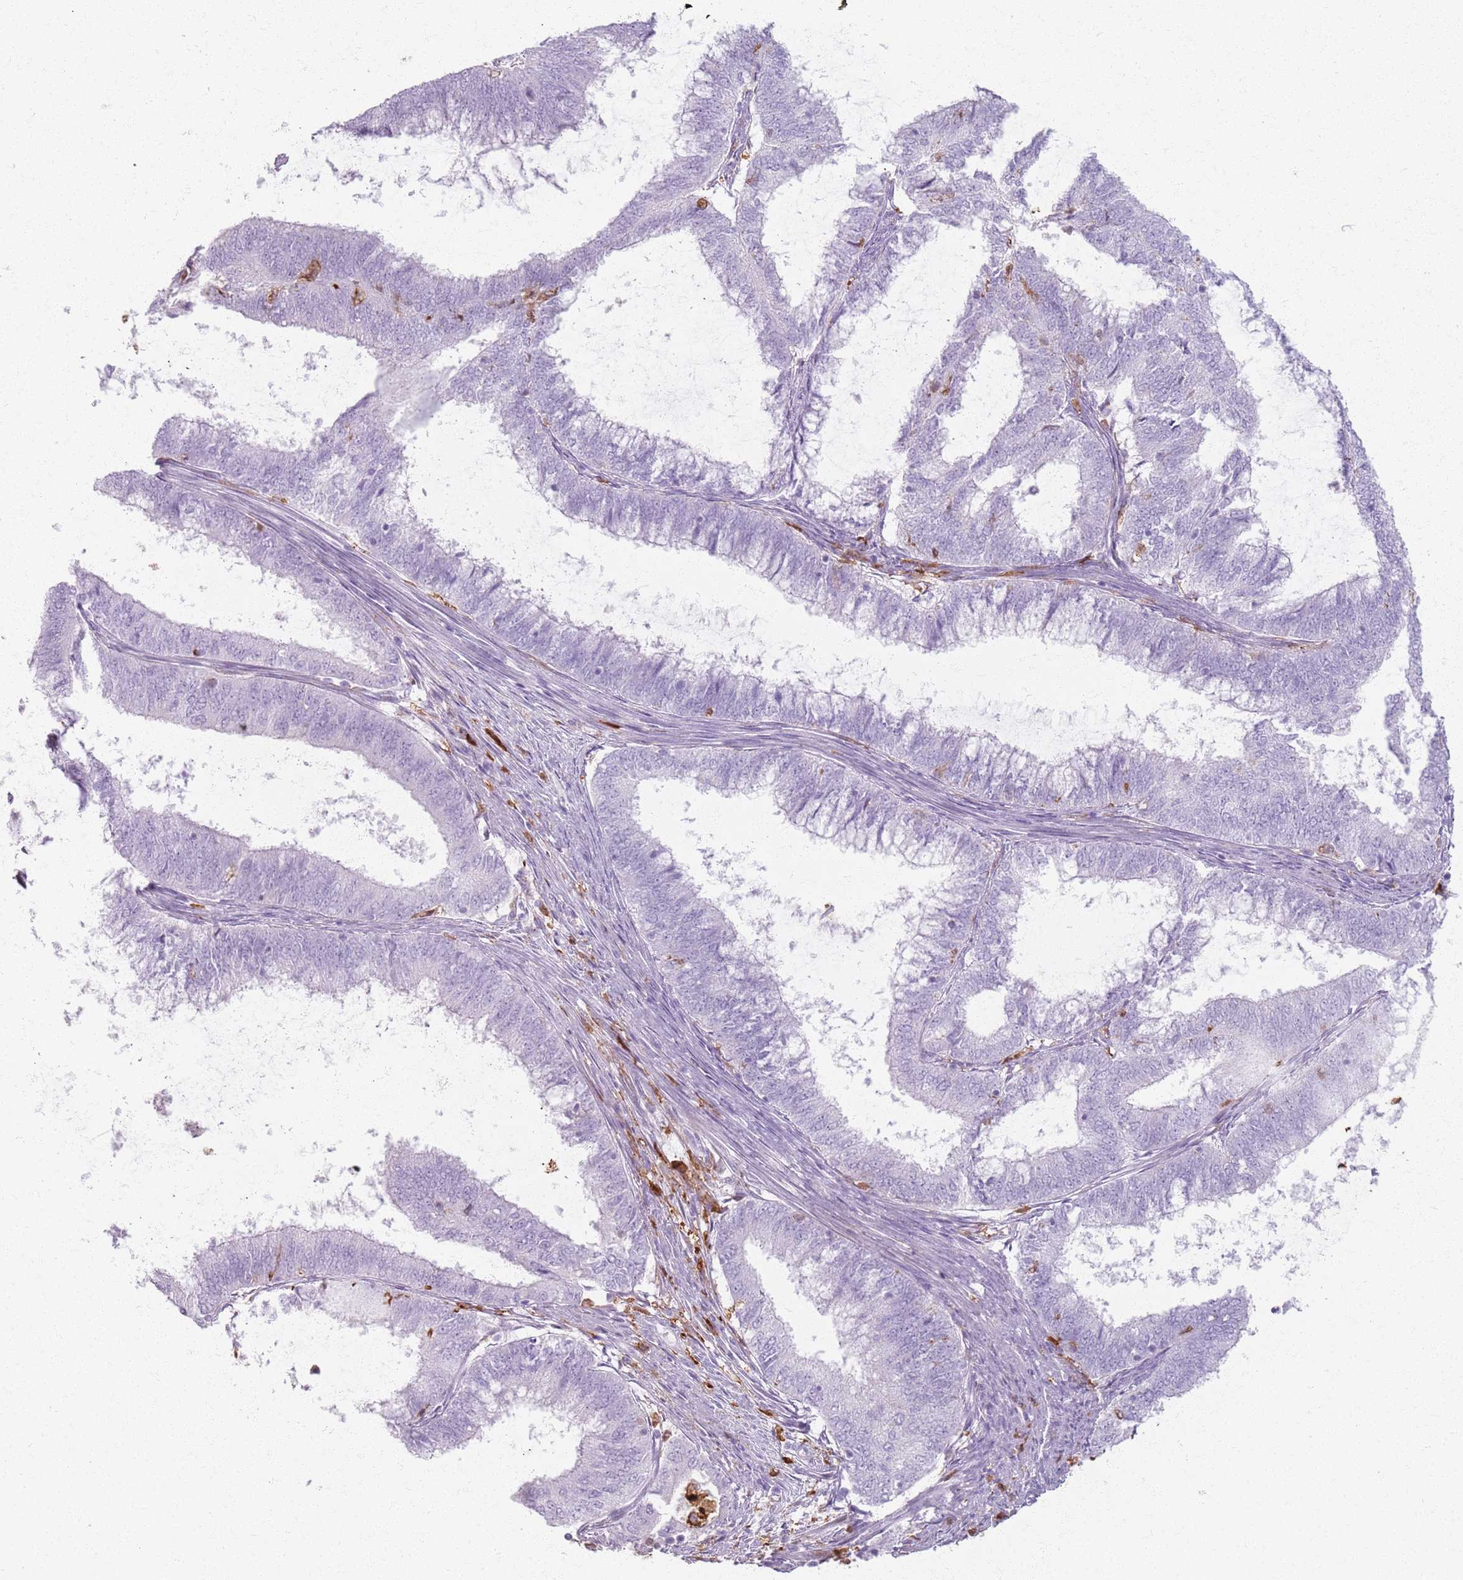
{"staining": {"intensity": "negative", "quantity": "none", "location": "none"}, "tissue": "endometrial cancer", "cell_type": "Tumor cells", "image_type": "cancer", "snomed": [{"axis": "morphology", "description": "Adenocarcinoma, NOS"}, {"axis": "topography", "description": "Endometrium"}], "caption": "DAB immunohistochemical staining of endometrial cancer (adenocarcinoma) demonstrates no significant expression in tumor cells. Brightfield microscopy of IHC stained with DAB (brown) and hematoxylin (blue), captured at high magnification.", "gene": "GDPGP1", "patient": {"sex": "female", "age": 51}}